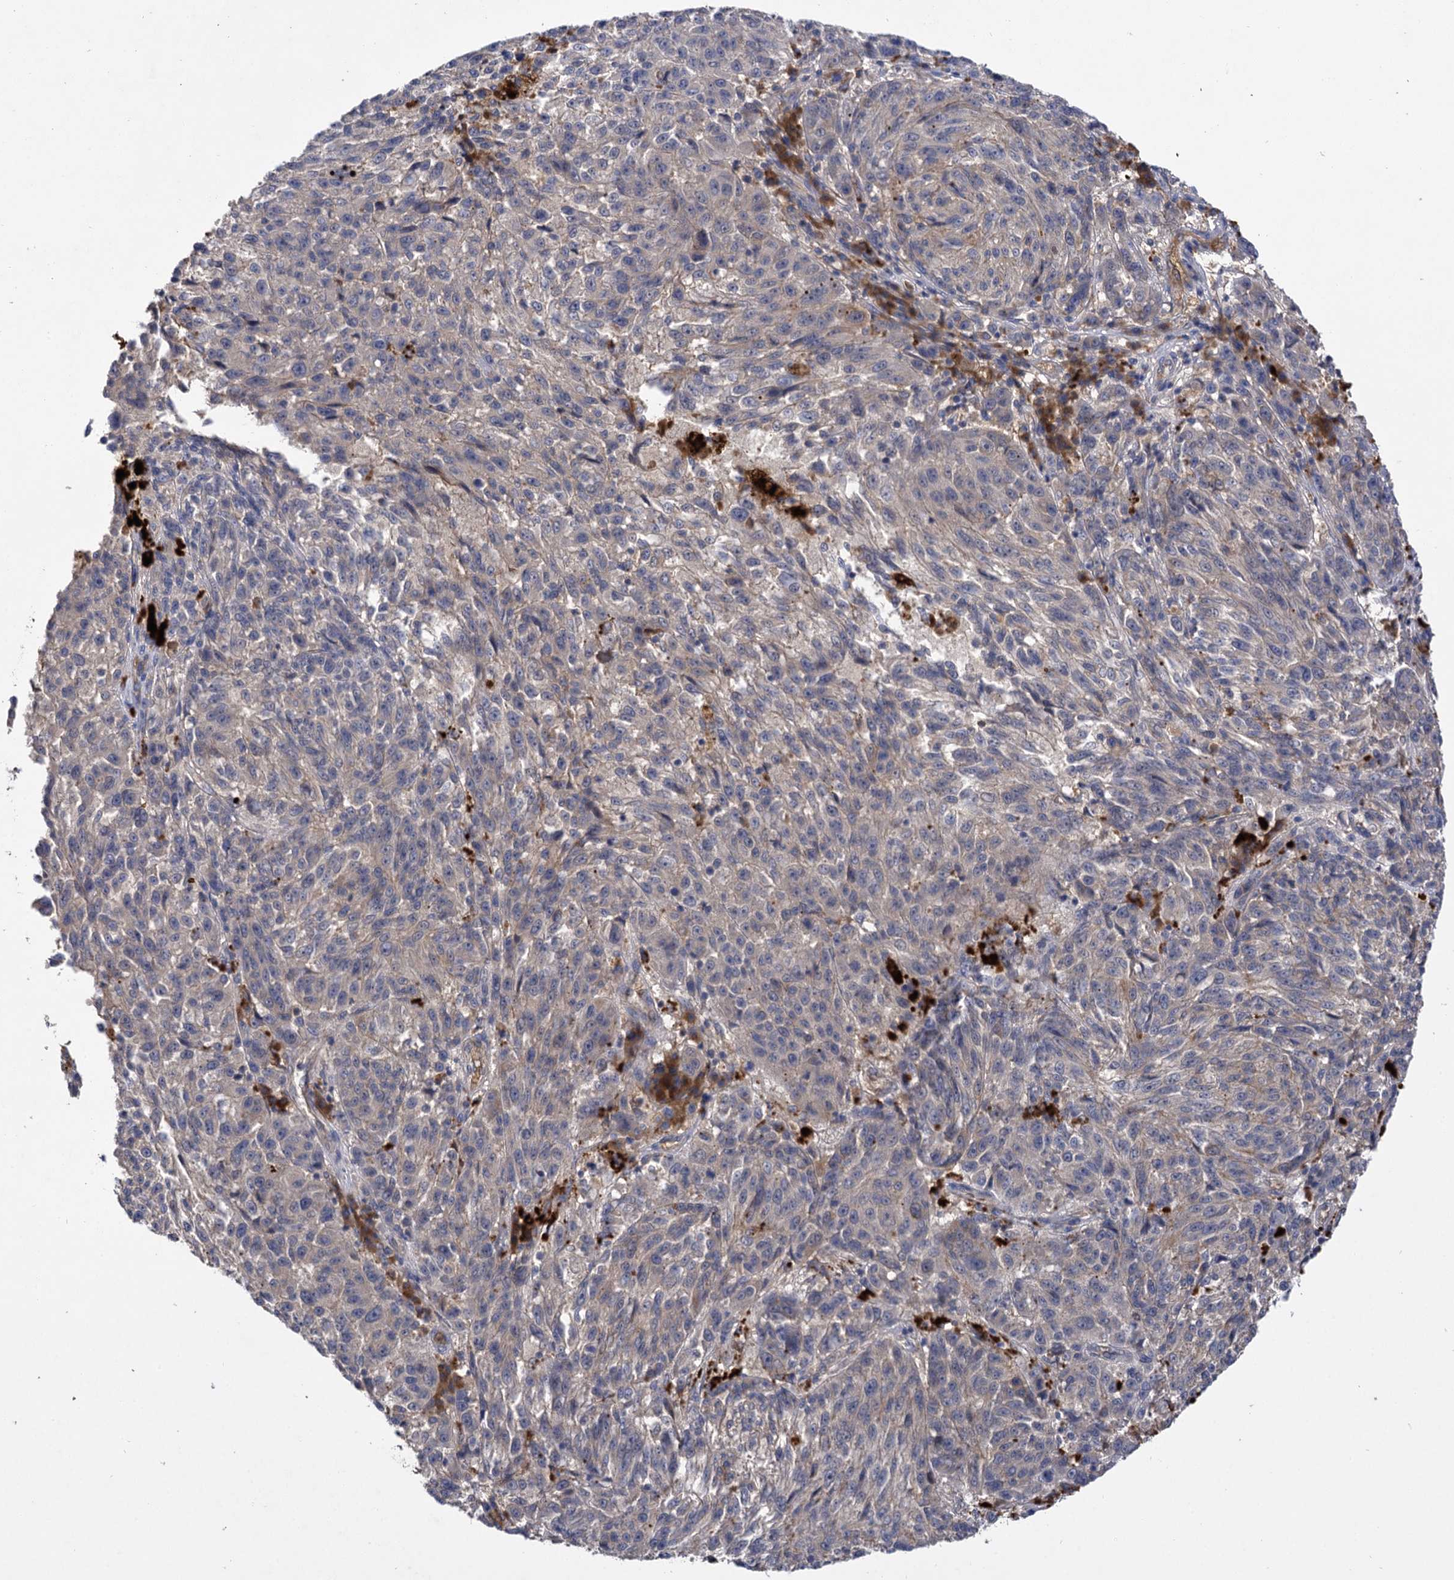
{"staining": {"intensity": "negative", "quantity": "none", "location": "none"}, "tissue": "melanoma", "cell_type": "Tumor cells", "image_type": "cancer", "snomed": [{"axis": "morphology", "description": "Malignant melanoma, NOS"}, {"axis": "topography", "description": "Skin"}], "caption": "Immunohistochemistry (IHC) of melanoma shows no positivity in tumor cells.", "gene": "USP50", "patient": {"sex": "male", "age": 53}}